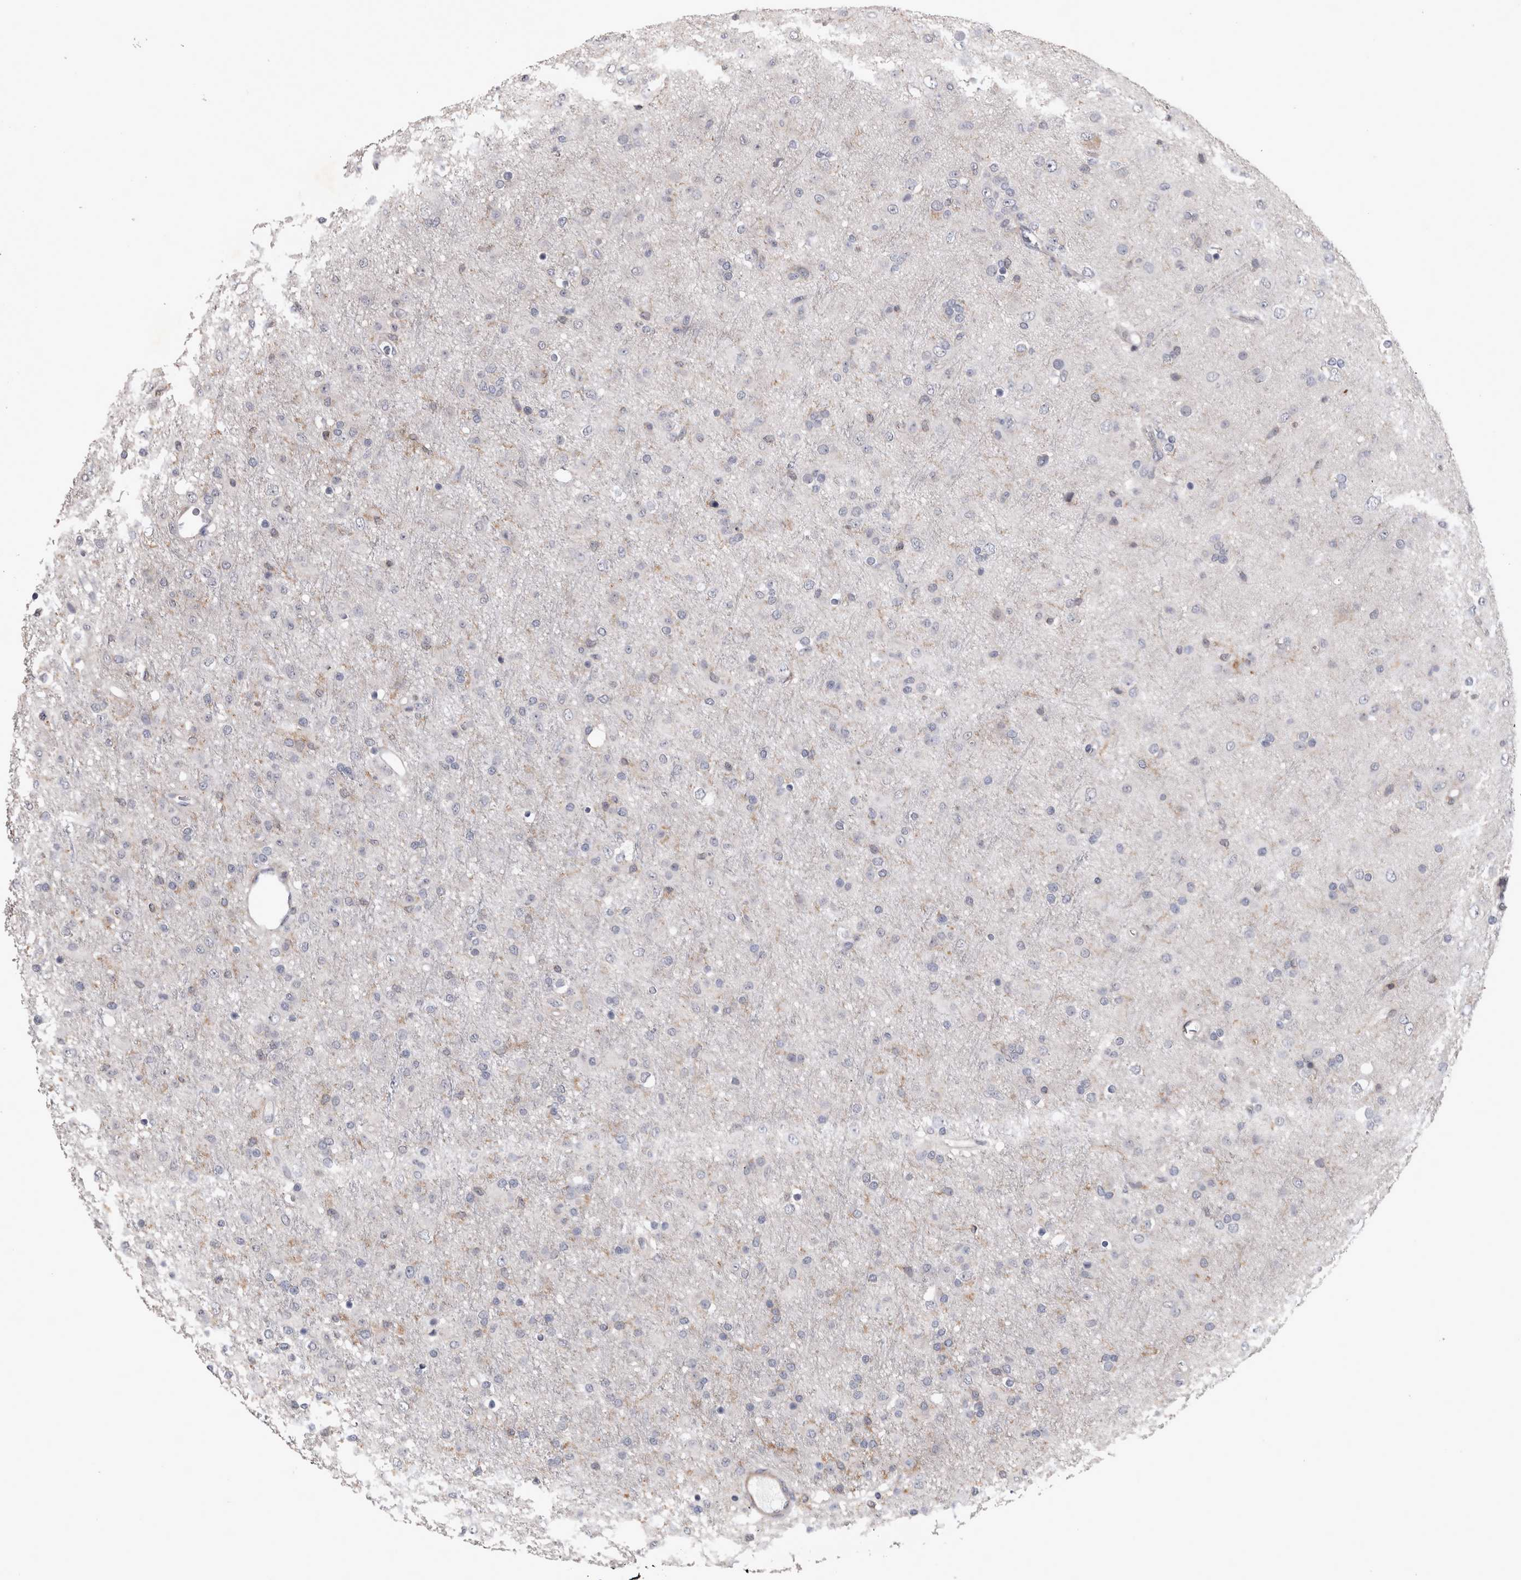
{"staining": {"intensity": "negative", "quantity": "none", "location": "none"}, "tissue": "glioma", "cell_type": "Tumor cells", "image_type": "cancer", "snomed": [{"axis": "morphology", "description": "Glioma, malignant, Low grade"}, {"axis": "topography", "description": "Brain"}], "caption": "Human glioma stained for a protein using immunohistochemistry (IHC) displays no staining in tumor cells.", "gene": "SPATA48", "patient": {"sex": "male", "age": 65}}